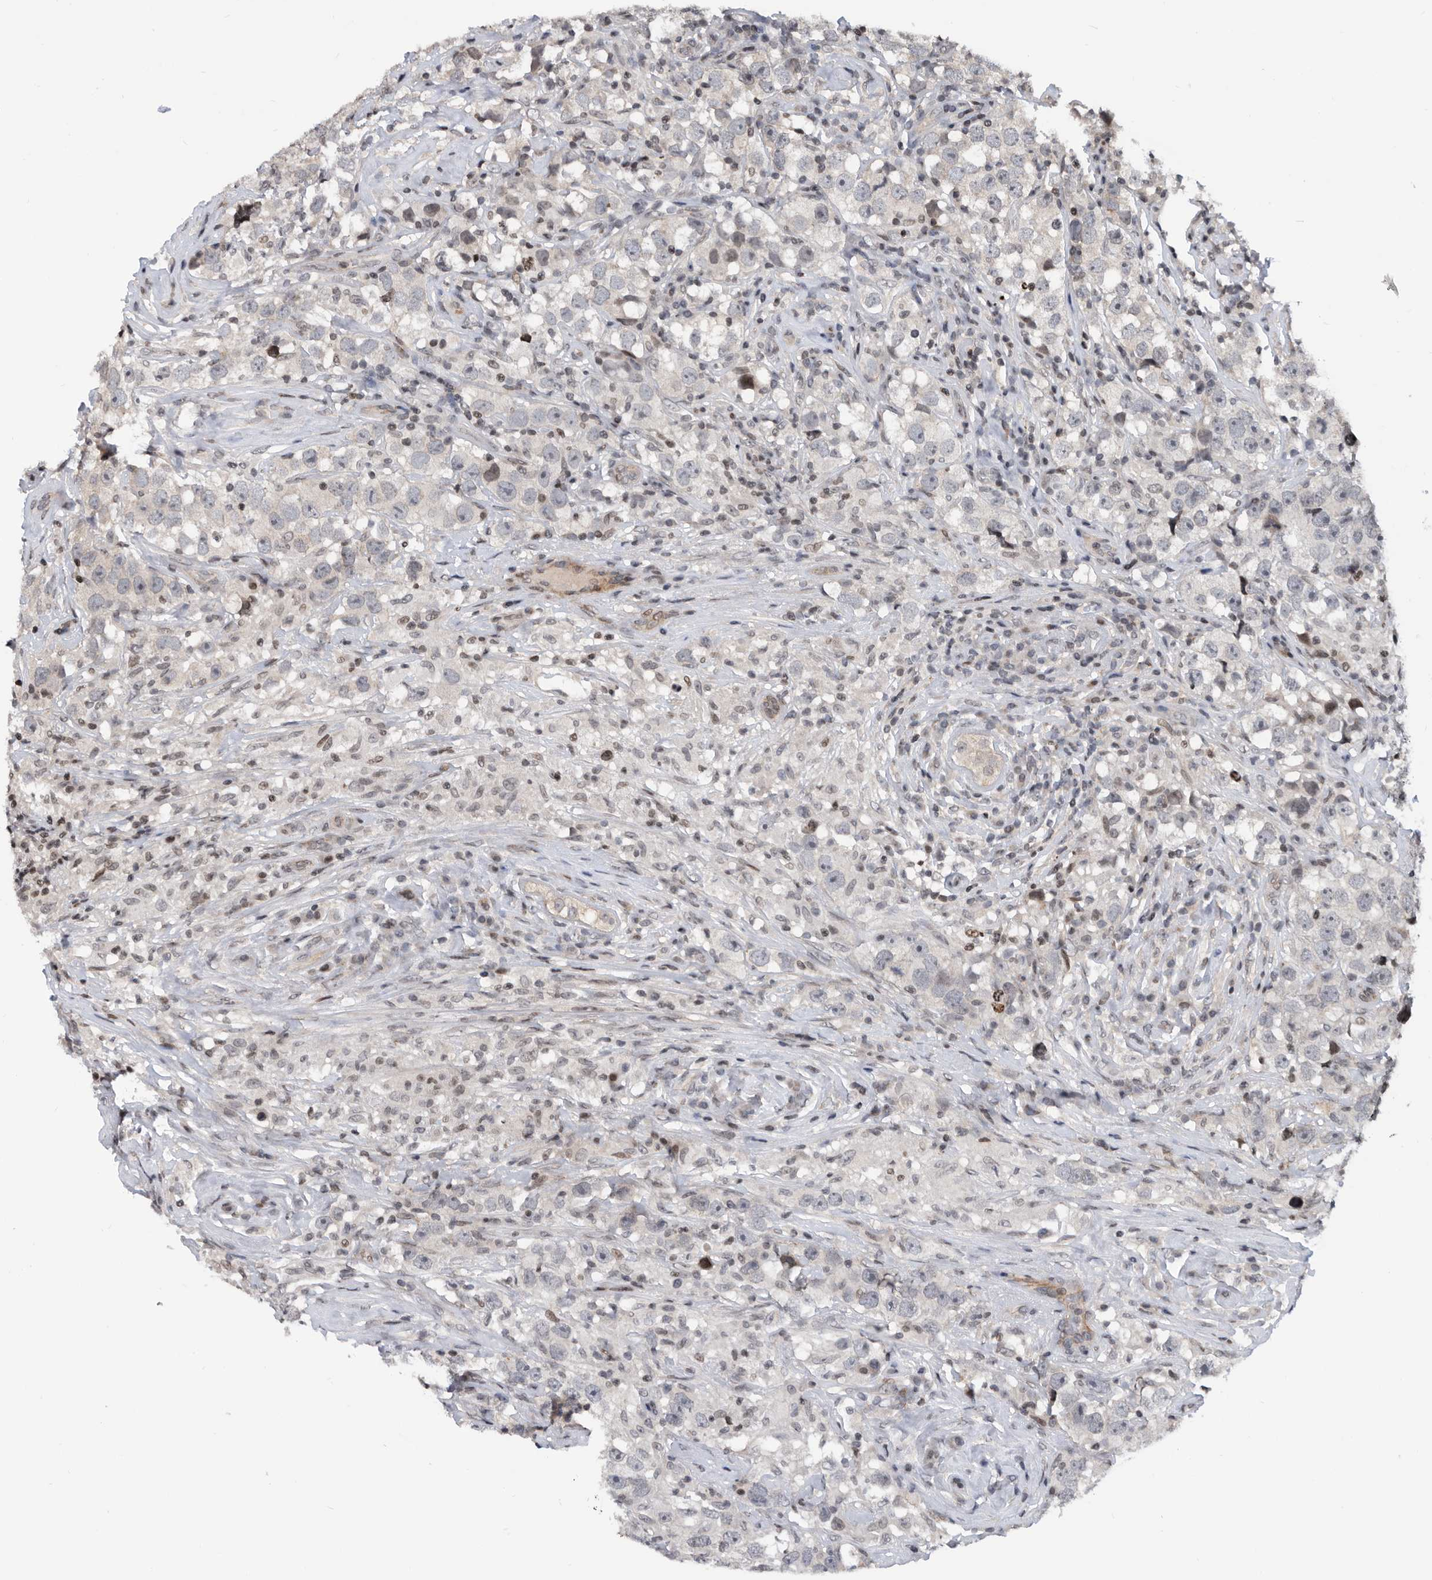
{"staining": {"intensity": "negative", "quantity": "none", "location": "none"}, "tissue": "testis cancer", "cell_type": "Tumor cells", "image_type": "cancer", "snomed": [{"axis": "morphology", "description": "Seminoma, NOS"}, {"axis": "topography", "description": "Testis"}], "caption": "Testis seminoma was stained to show a protein in brown. There is no significant staining in tumor cells.", "gene": "SNRNP48", "patient": {"sex": "male", "age": 49}}